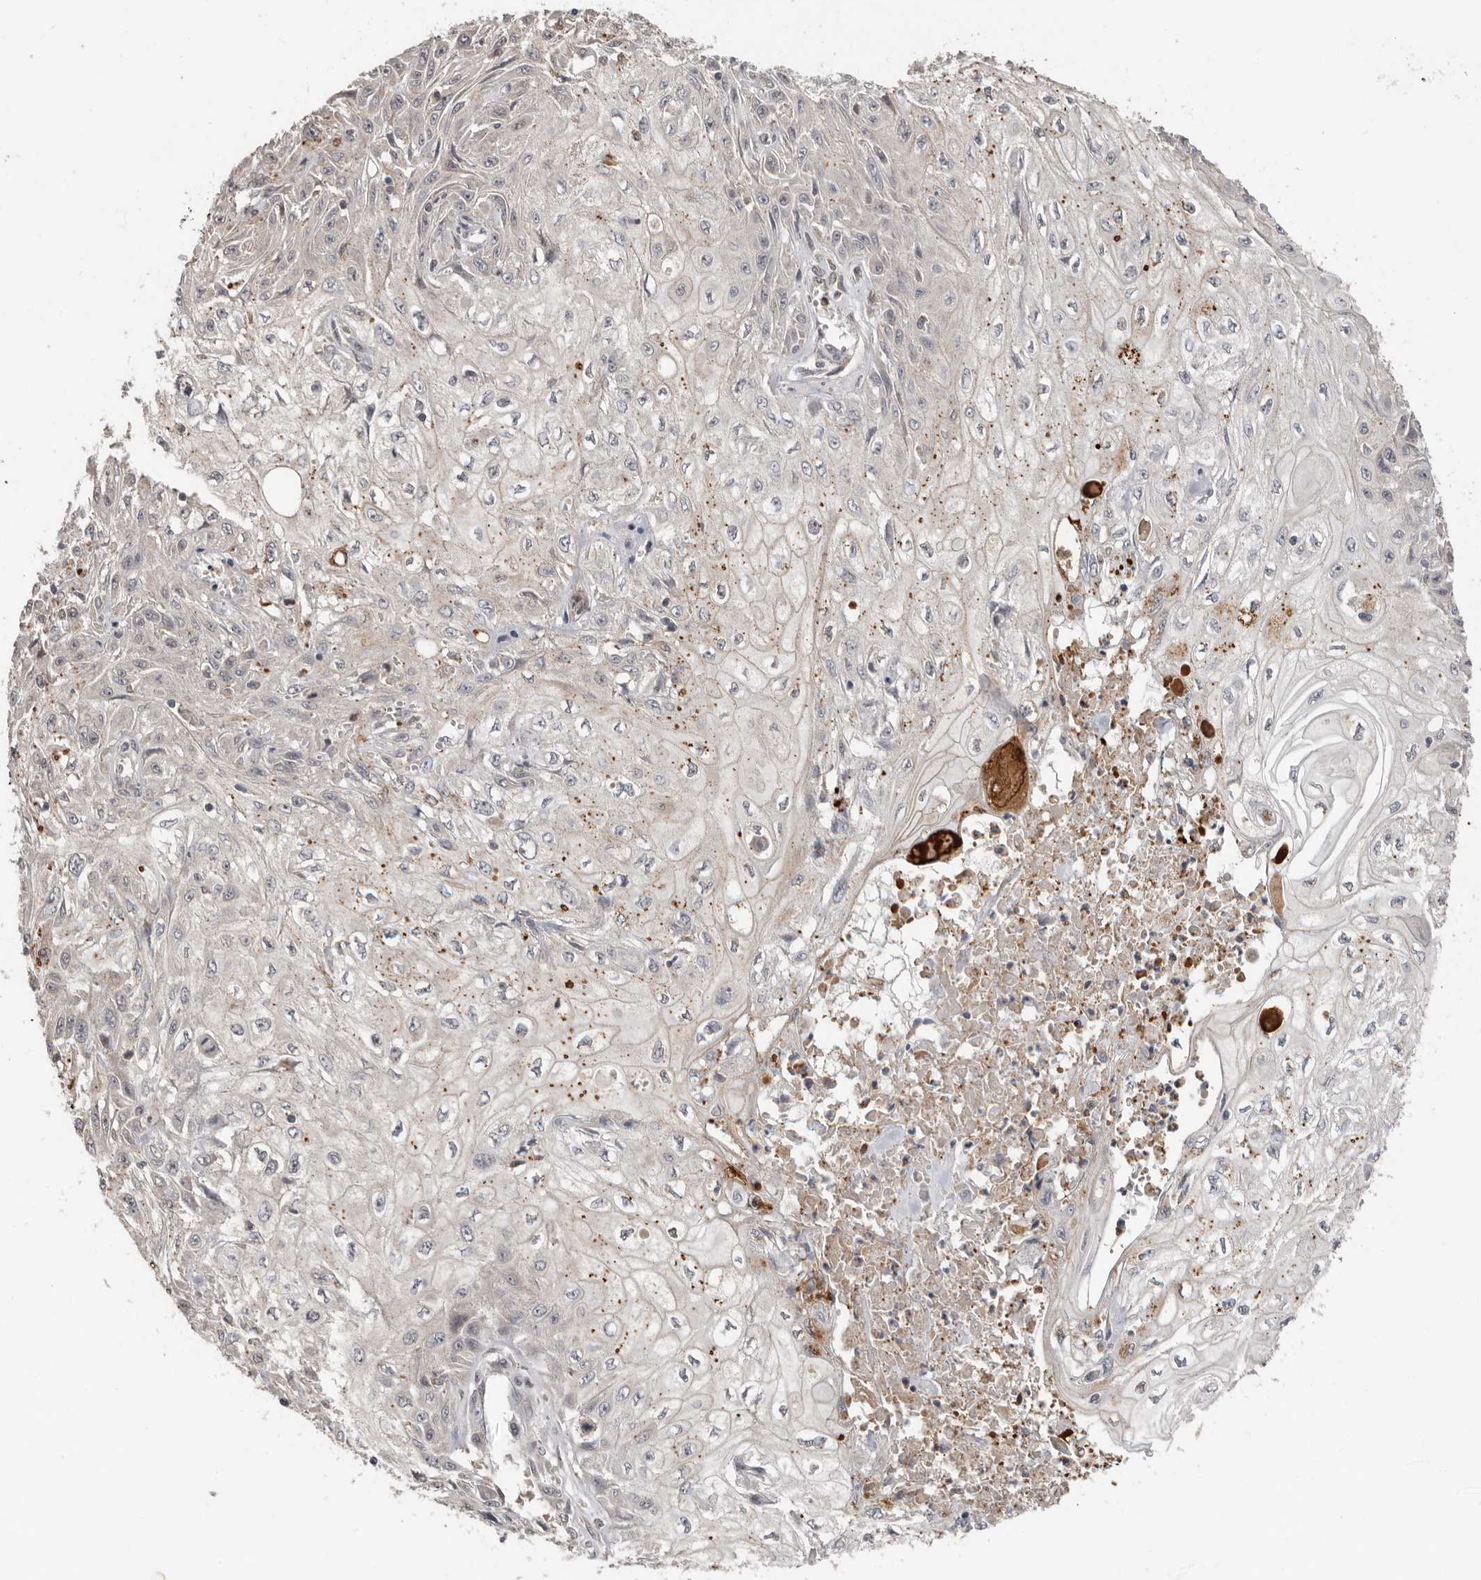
{"staining": {"intensity": "negative", "quantity": "none", "location": "none"}, "tissue": "skin cancer", "cell_type": "Tumor cells", "image_type": "cancer", "snomed": [{"axis": "morphology", "description": "Squamous cell carcinoma, NOS"}, {"axis": "morphology", "description": "Squamous cell carcinoma, metastatic, NOS"}, {"axis": "topography", "description": "Skin"}, {"axis": "topography", "description": "Lymph node"}], "caption": "High magnification brightfield microscopy of skin cancer (squamous cell carcinoma) stained with DAB (3,3'-diaminobenzidine) (brown) and counterstained with hematoxylin (blue): tumor cells show no significant expression. (Brightfield microscopy of DAB (3,3'-diaminobenzidine) immunohistochemistry (IHC) at high magnification).", "gene": "LRGUK", "patient": {"sex": "male", "age": 75}}